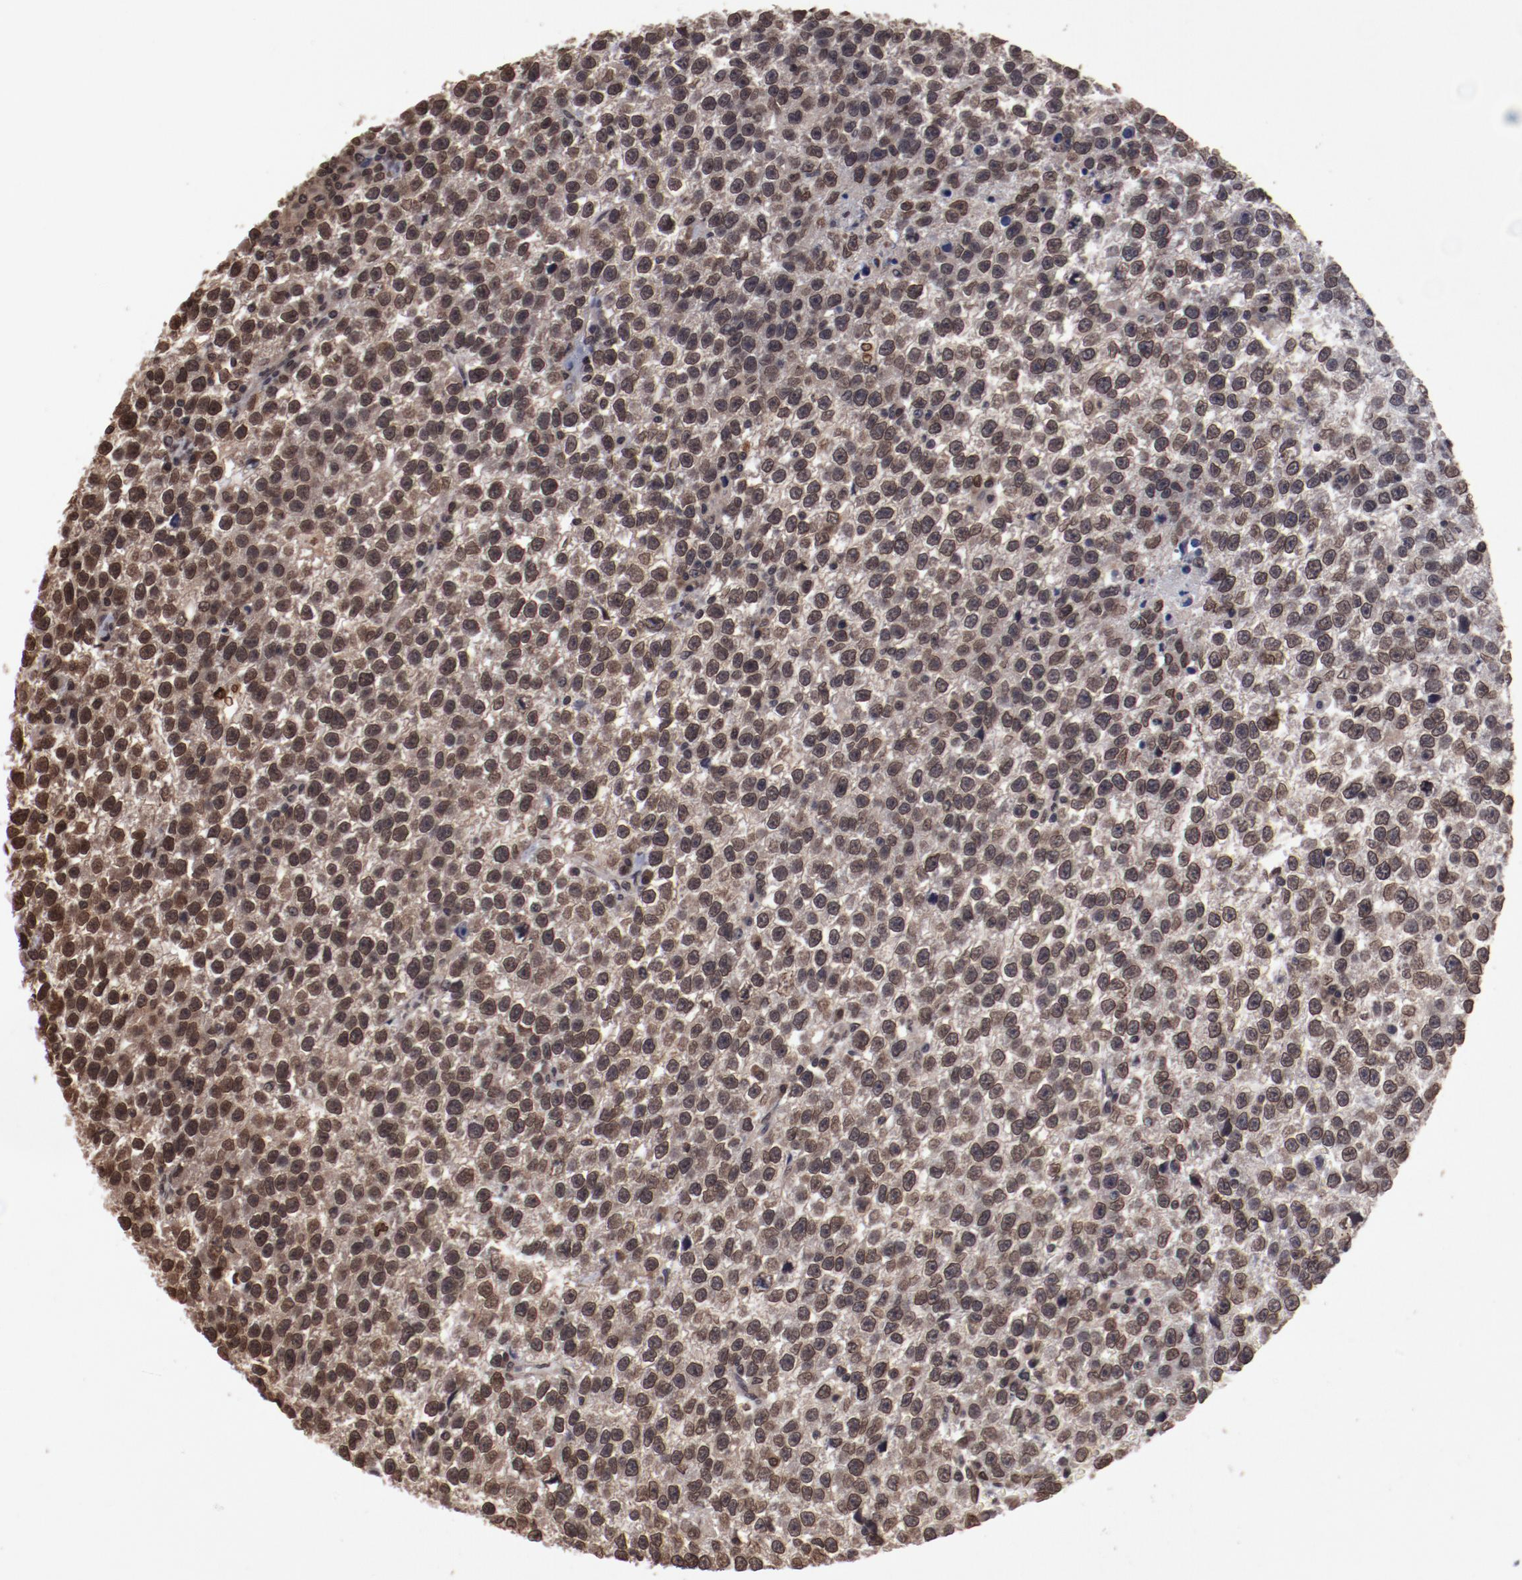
{"staining": {"intensity": "moderate", "quantity": ">75%", "location": "nuclear"}, "tissue": "testis cancer", "cell_type": "Tumor cells", "image_type": "cancer", "snomed": [{"axis": "morphology", "description": "Seminoma, NOS"}, {"axis": "topography", "description": "Testis"}], "caption": "A high-resolution micrograph shows IHC staining of testis cancer (seminoma), which exhibits moderate nuclear expression in about >75% of tumor cells.", "gene": "AKT1", "patient": {"sex": "male", "age": 35}}